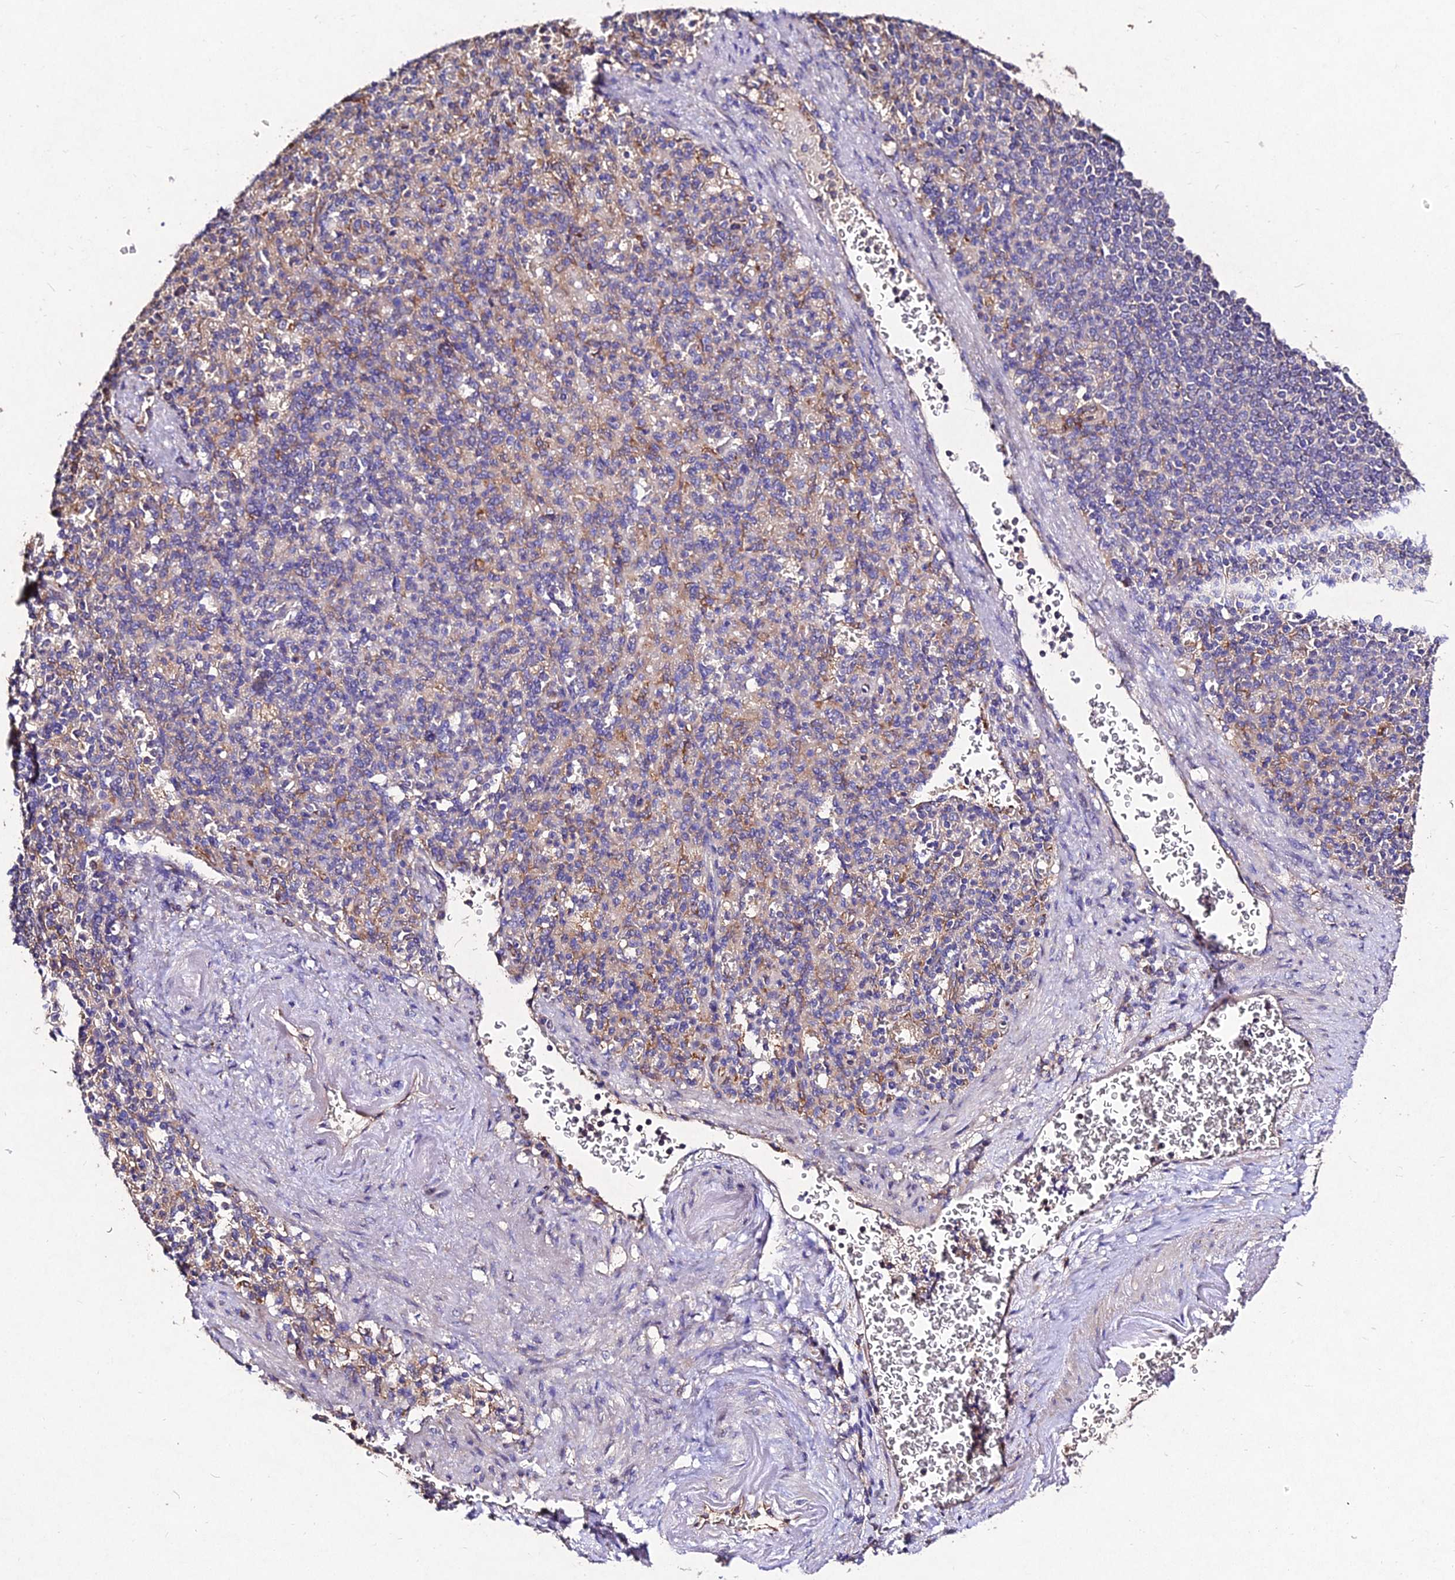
{"staining": {"intensity": "weak", "quantity": "<25%", "location": "cytoplasmic/membranous"}, "tissue": "spleen", "cell_type": "Cells in red pulp", "image_type": "normal", "snomed": [{"axis": "morphology", "description": "Normal tissue, NOS"}, {"axis": "topography", "description": "Spleen"}], "caption": "This is a micrograph of IHC staining of normal spleen, which shows no positivity in cells in red pulp. (DAB (3,3'-diaminobenzidine) IHC visualized using brightfield microscopy, high magnification).", "gene": "AP3M1", "patient": {"sex": "female", "age": 74}}